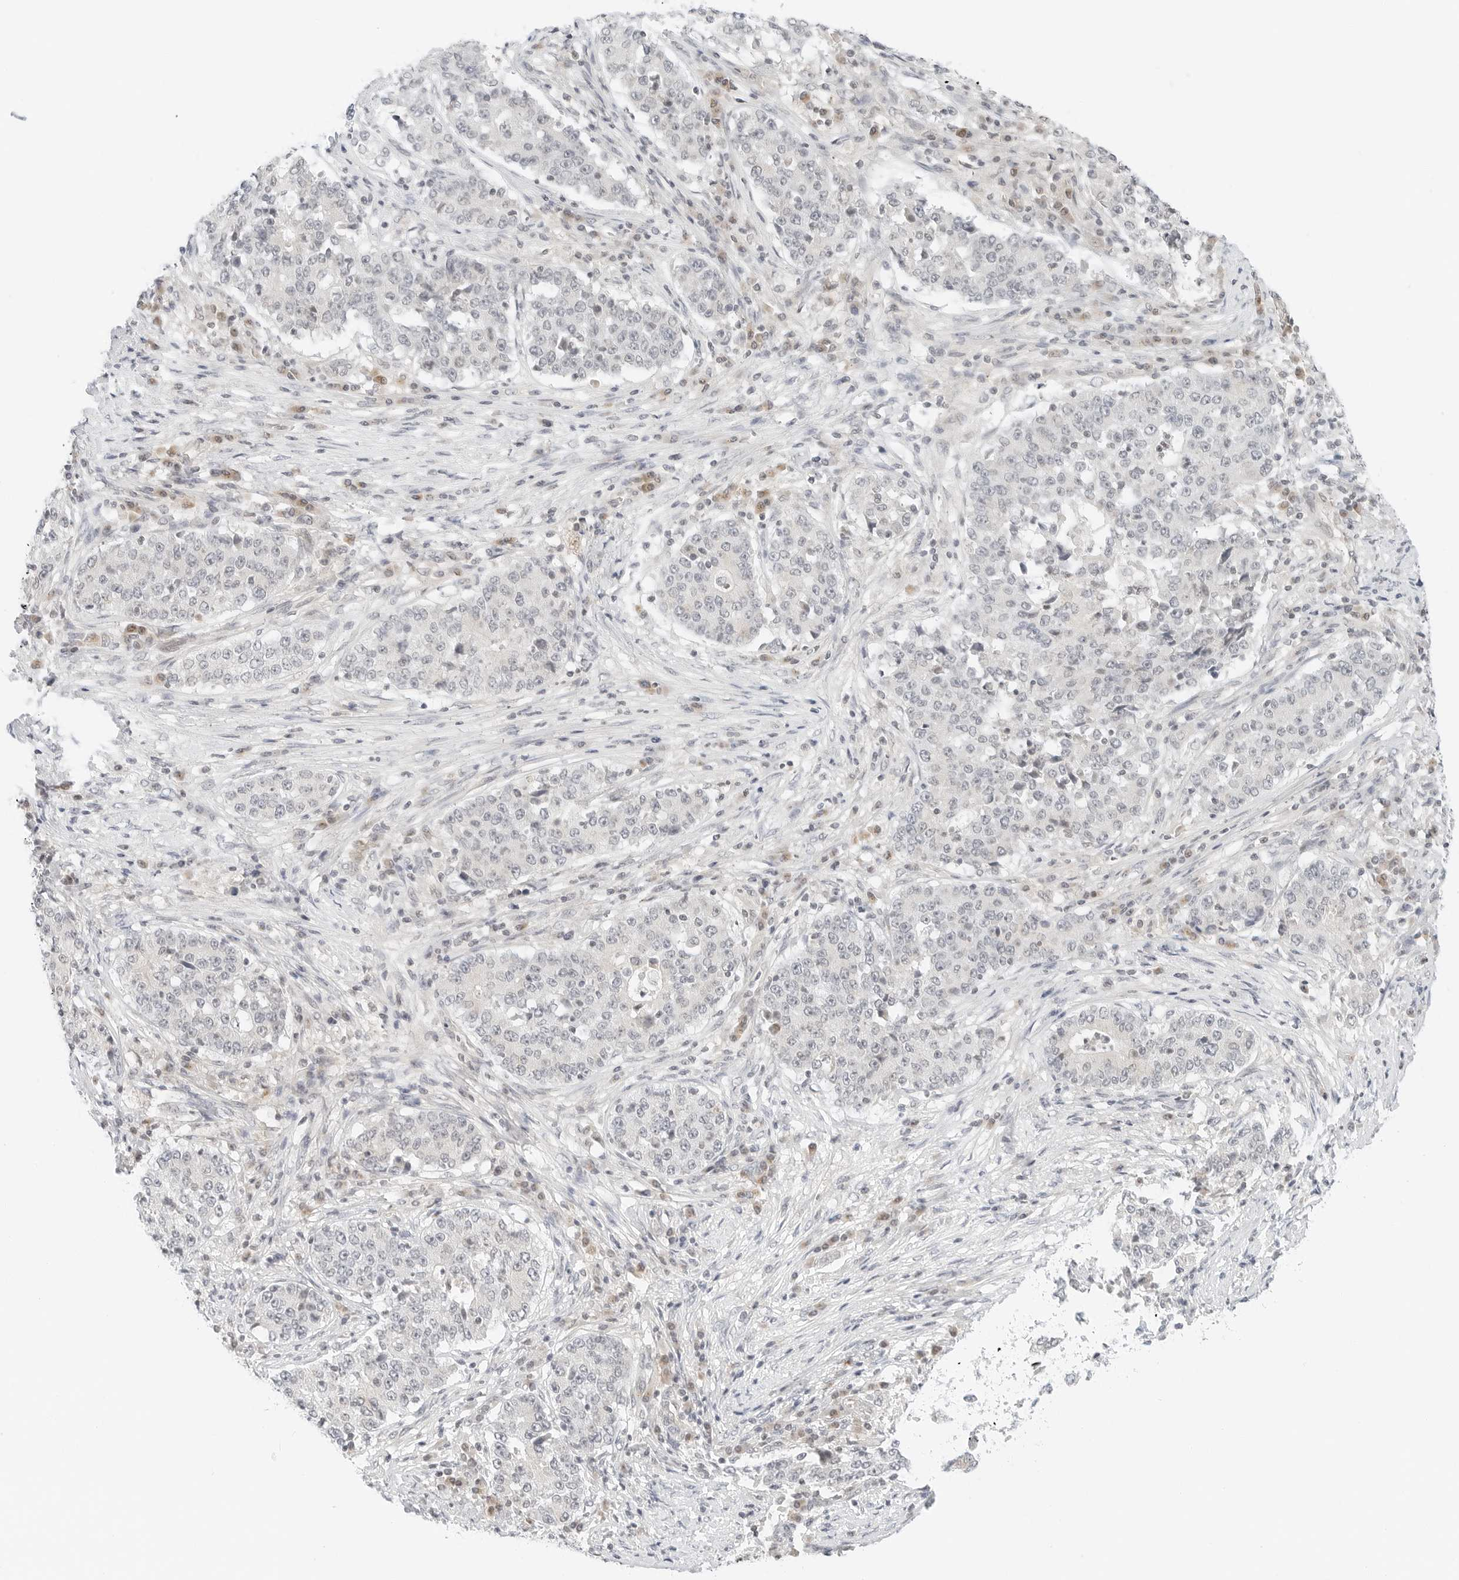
{"staining": {"intensity": "negative", "quantity": "none", "location": "none"}, "tissue": "stomach cancer", "cell_type": "Tumor cells", "image_type": "cancer", "snomed": [{"axis": "morphology", "description": "Adenocarcinoma, NOS"}, {"axis": "topography", "description": "Stomach"}], "caption": "The micrograph demonstrates no staining of tumor cells in stomach cancer.", "gene": "IQCC", "patient": {"sex": "male", "age": 59}}